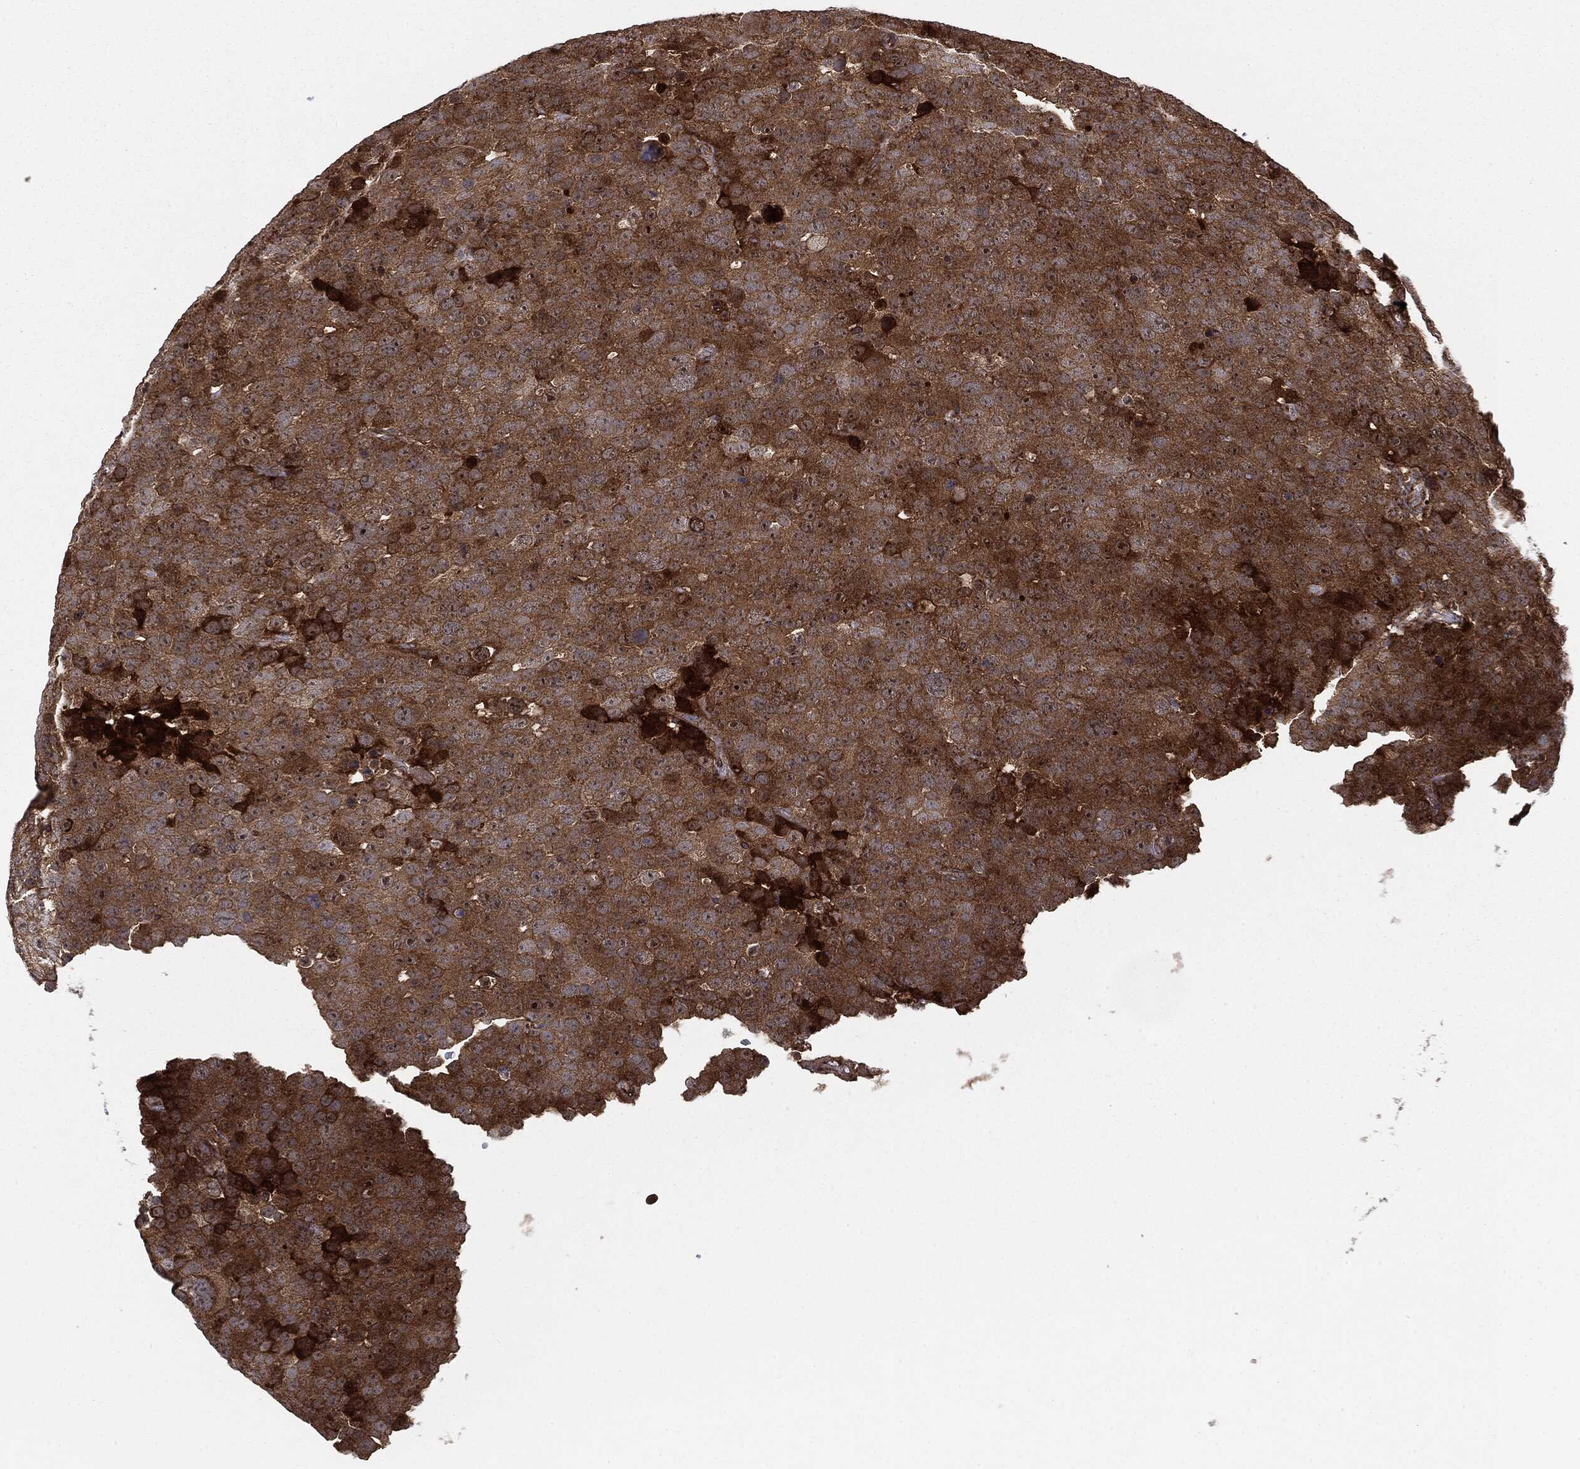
{"staining": {"intensity": "strong", "quantity": ">75%", "location": "cytoplasmic/membranous"}, "tissue": "testis cancer", "cell_type": "Tumor cells", "image_type": "cancer", "snomed": [{"axis": "morphology", "description": "Seminoma, NOS"}, {"axis": "topography", "description": "Testis"}], "caption": "Approximately >75% of tumor cells in testis seminoma show strong cytoplasmic/membranous protein staining as visualized by brown immunohistochemical staining.", "gene": "PTEN", "patient": {"sex": "male", "age": 71}}